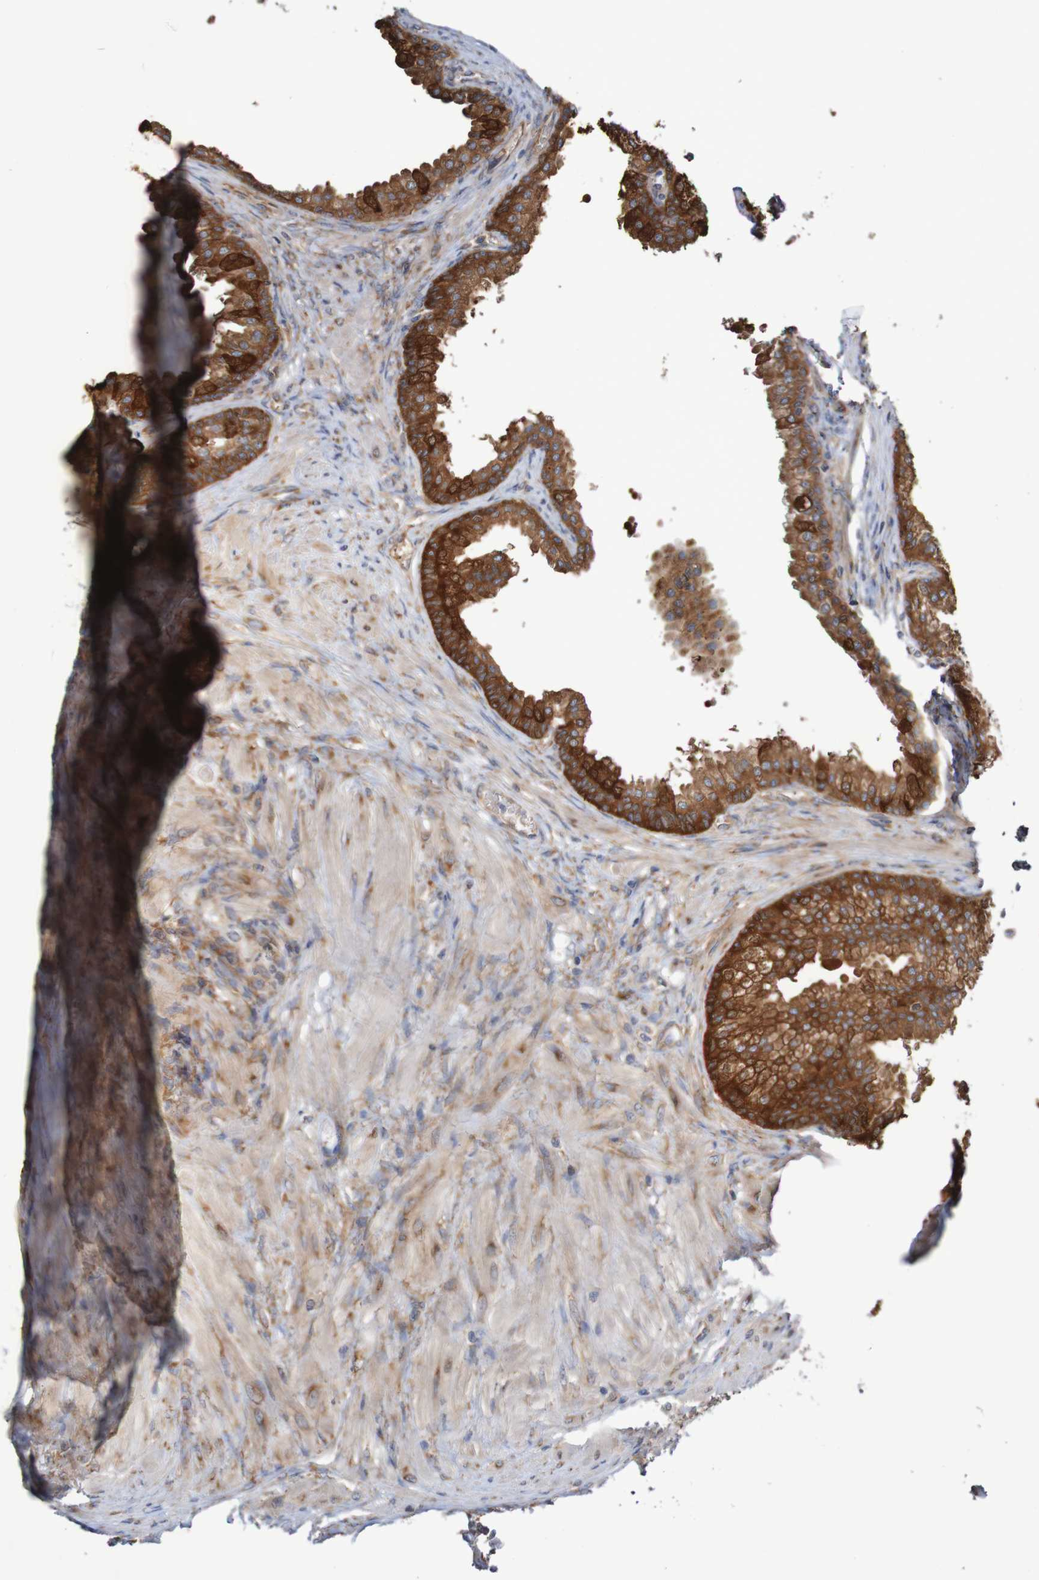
{"staining": {"intensity": "strong", "quantity": ">75%", "location": "cytoplasmic/membranous"}, "tissue": "prostate", "cell_type": "Glandular cells", "image_type": "normal", "snomed": [{"axis": "morphology", "description": "Normal tissue, NOS"}, {"axis": "morphology", "description": "Urothelial carcinoma, Low grade"}, {"axis": "topography", "description": "Urinary bladder"}, {"axis": "topography", "description": "Prostate"}], "caption": "About >75% of glandular cells in unremarkable human prostate demonstrate strong cytoplasmic/membranous protein expression as visualized by brown immunohistochemical staining.", "gene": "LRRC47", "patient": {"sex": "male", "age": 60}}